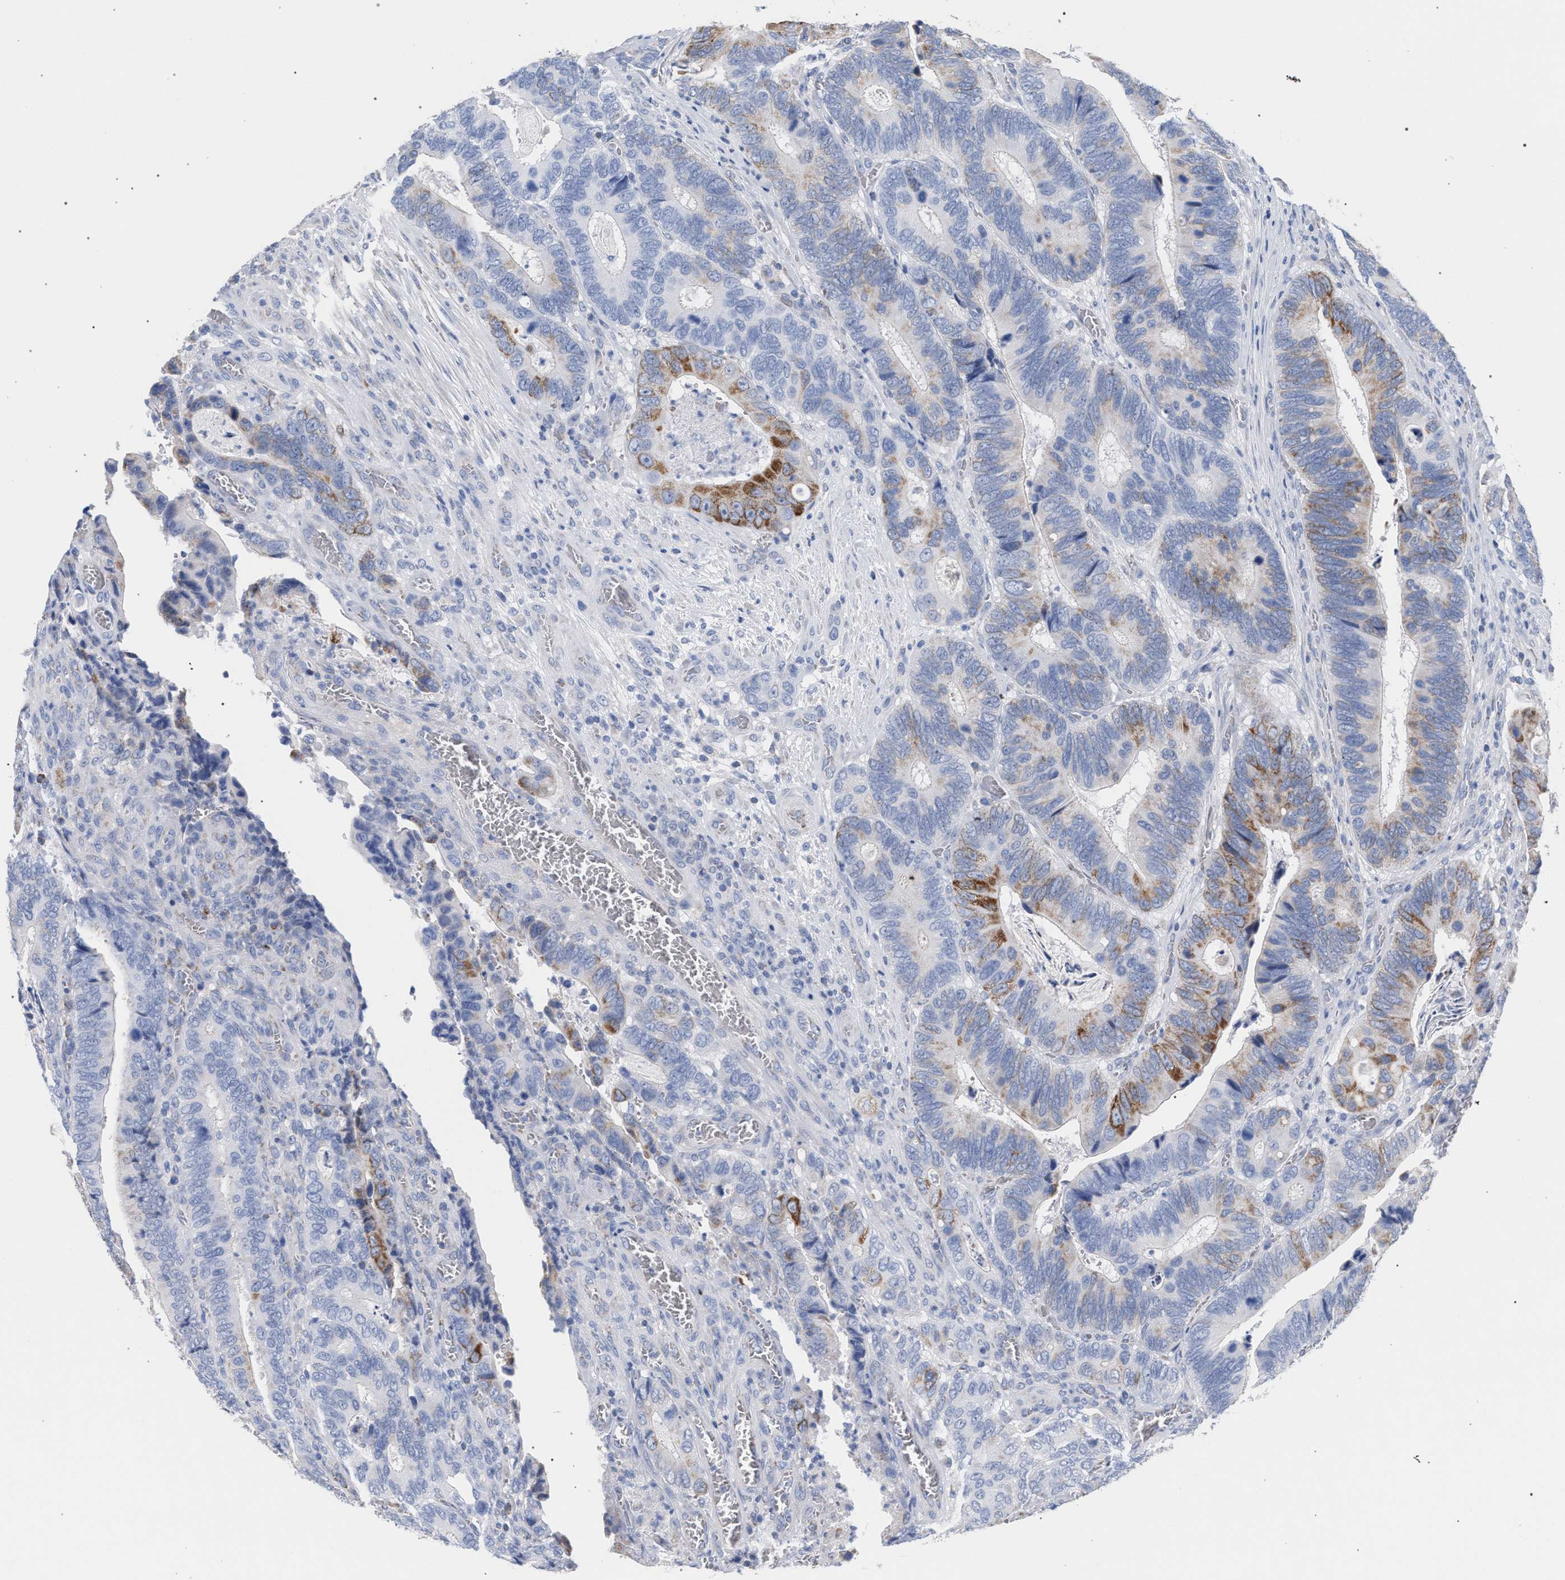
{"staining": {"intensity": "moderate", "quantity": "<25%", "location": "cytoplasmic/membranous"}, "tissue": "colorectal cancer", "cell_type": "Tumor cells", "image_type": "cancer", "snomed": [{"axis": "morphology", "description": "Adenocarcinoma, NOS"}, {"axis": "topography", "description": "Colon"}], "caption": "This histopathology image reveals immunohistochemistry staining of human colorectal cancer (adenocarcinoma), with low moderate cytoplasmic/membranous staining in approximately <25% of tumor cells.", "gene": "ECI2", "patient": {"sex": "male", "age": 72}}